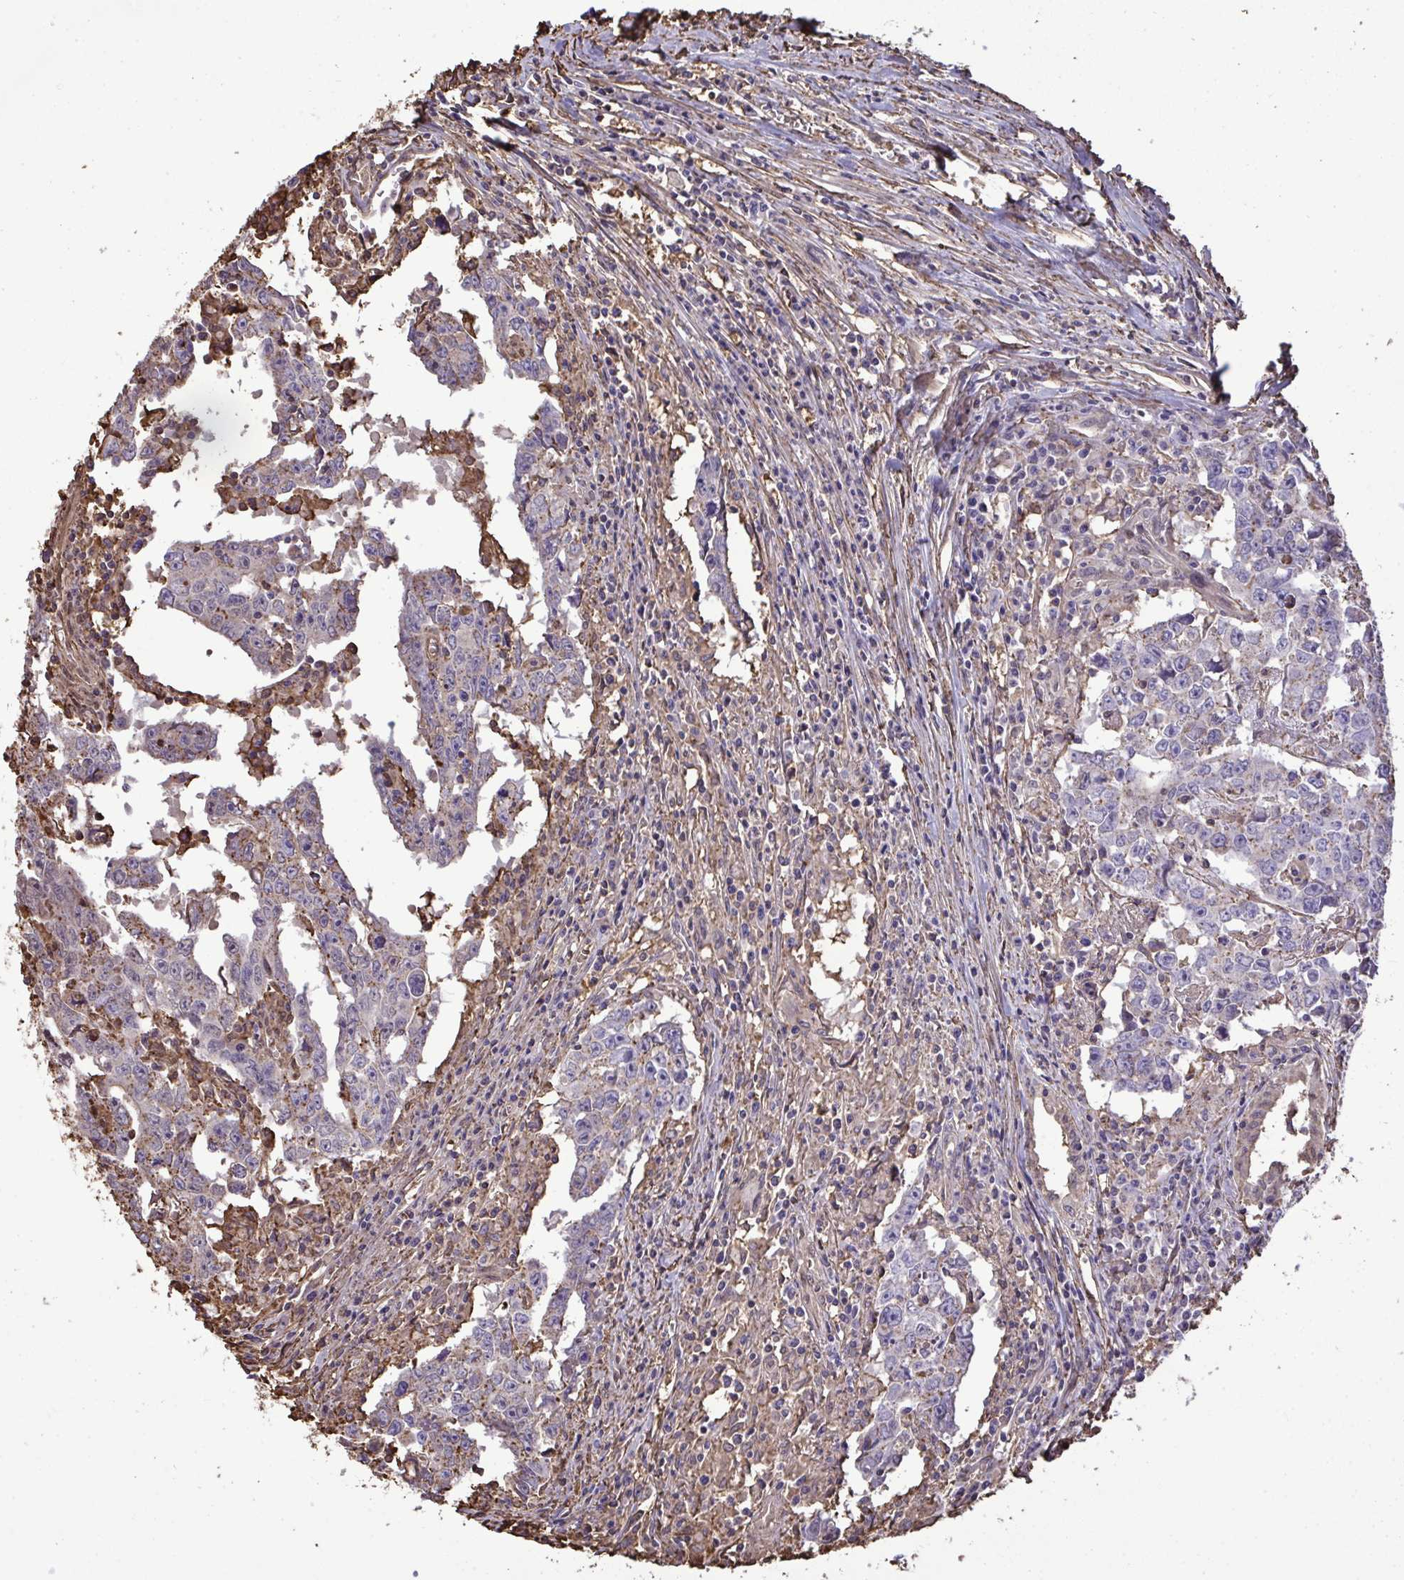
{"staining": {"intensity": "negative", "quantity": "none", "location": "none"}, "tissue": "testis cancer", "cell_type": "Tumor cells", "image_type": "cancer", "snomed": [{"axis": "morphology", "description": "Carcinoma, Embryonal, NOS"}, {"axis": "topography", "description": "Testis"}], "caption": "Immunohistochemical staining of human testis embryonal carcinoma exhibits no significant positivity in tumor cells. (DAB (3,3'-diaminobenzidine) immunohistochemistry (IHC) with hematoxylin counter stain).", "gene": "ANXA5", "patient": {"sex": "male", "age": 22}}